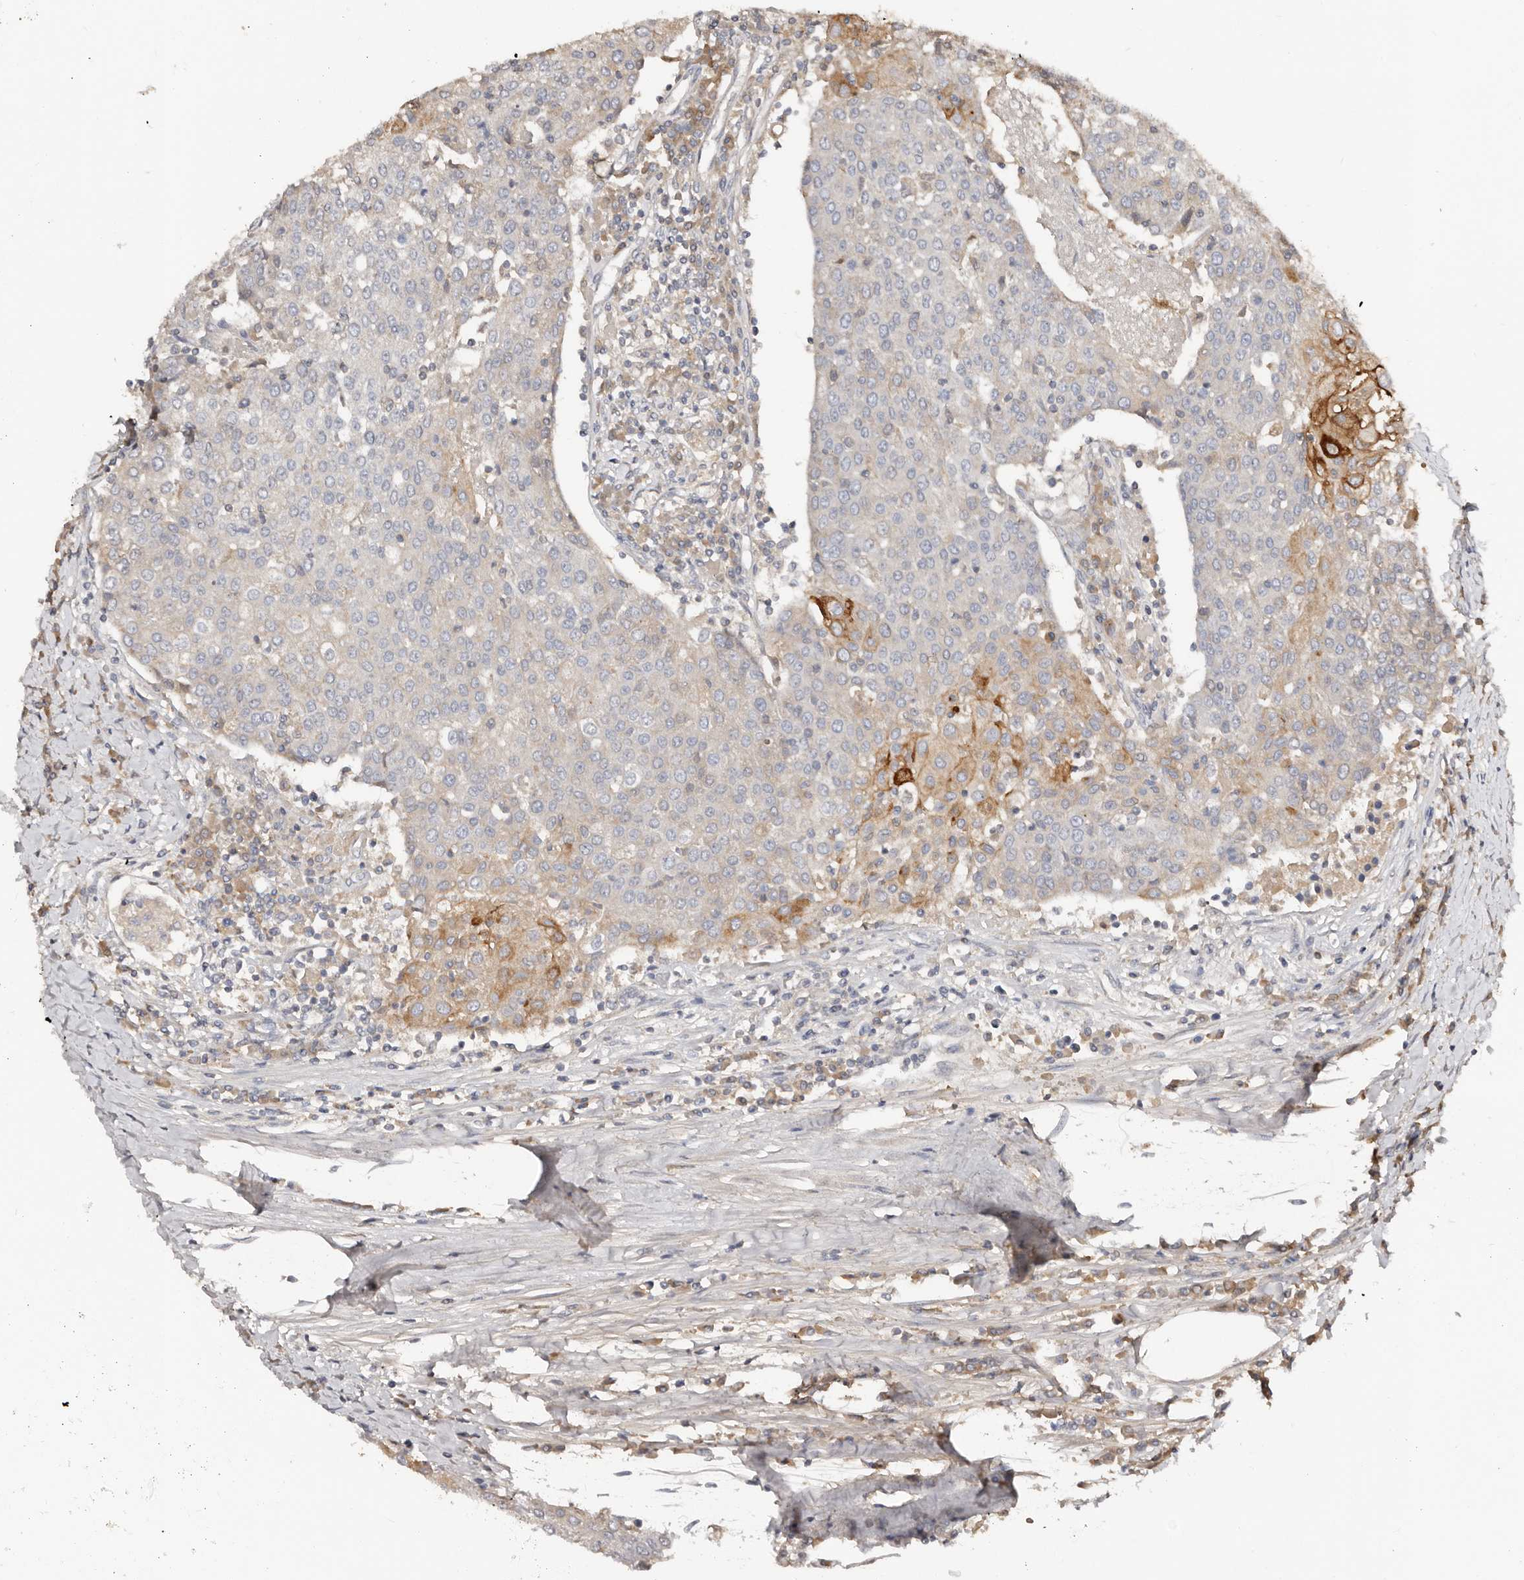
{"staining": {"intensity": "moderate", "quantity": "<25%", "location": "cytoplasmic/membranous"}, "tissue": "urothelial cancer", "cell_type": "Tumor cells", "image_type": "cancer", "snomed": [{"axis": "morphology", "description": "Urothelial carcinoma, High grade"}, {"axis": "topography", "description": "Urinary bladder"}], "caption": "Protein staining demonstrates moderate cytoplasmic/membranous staining in approximately <25% of tumor cells in urothelial carcinoma (high-grade).", "gene": "SLC39A2", "patient": {"sex": "female", "age": 85}}